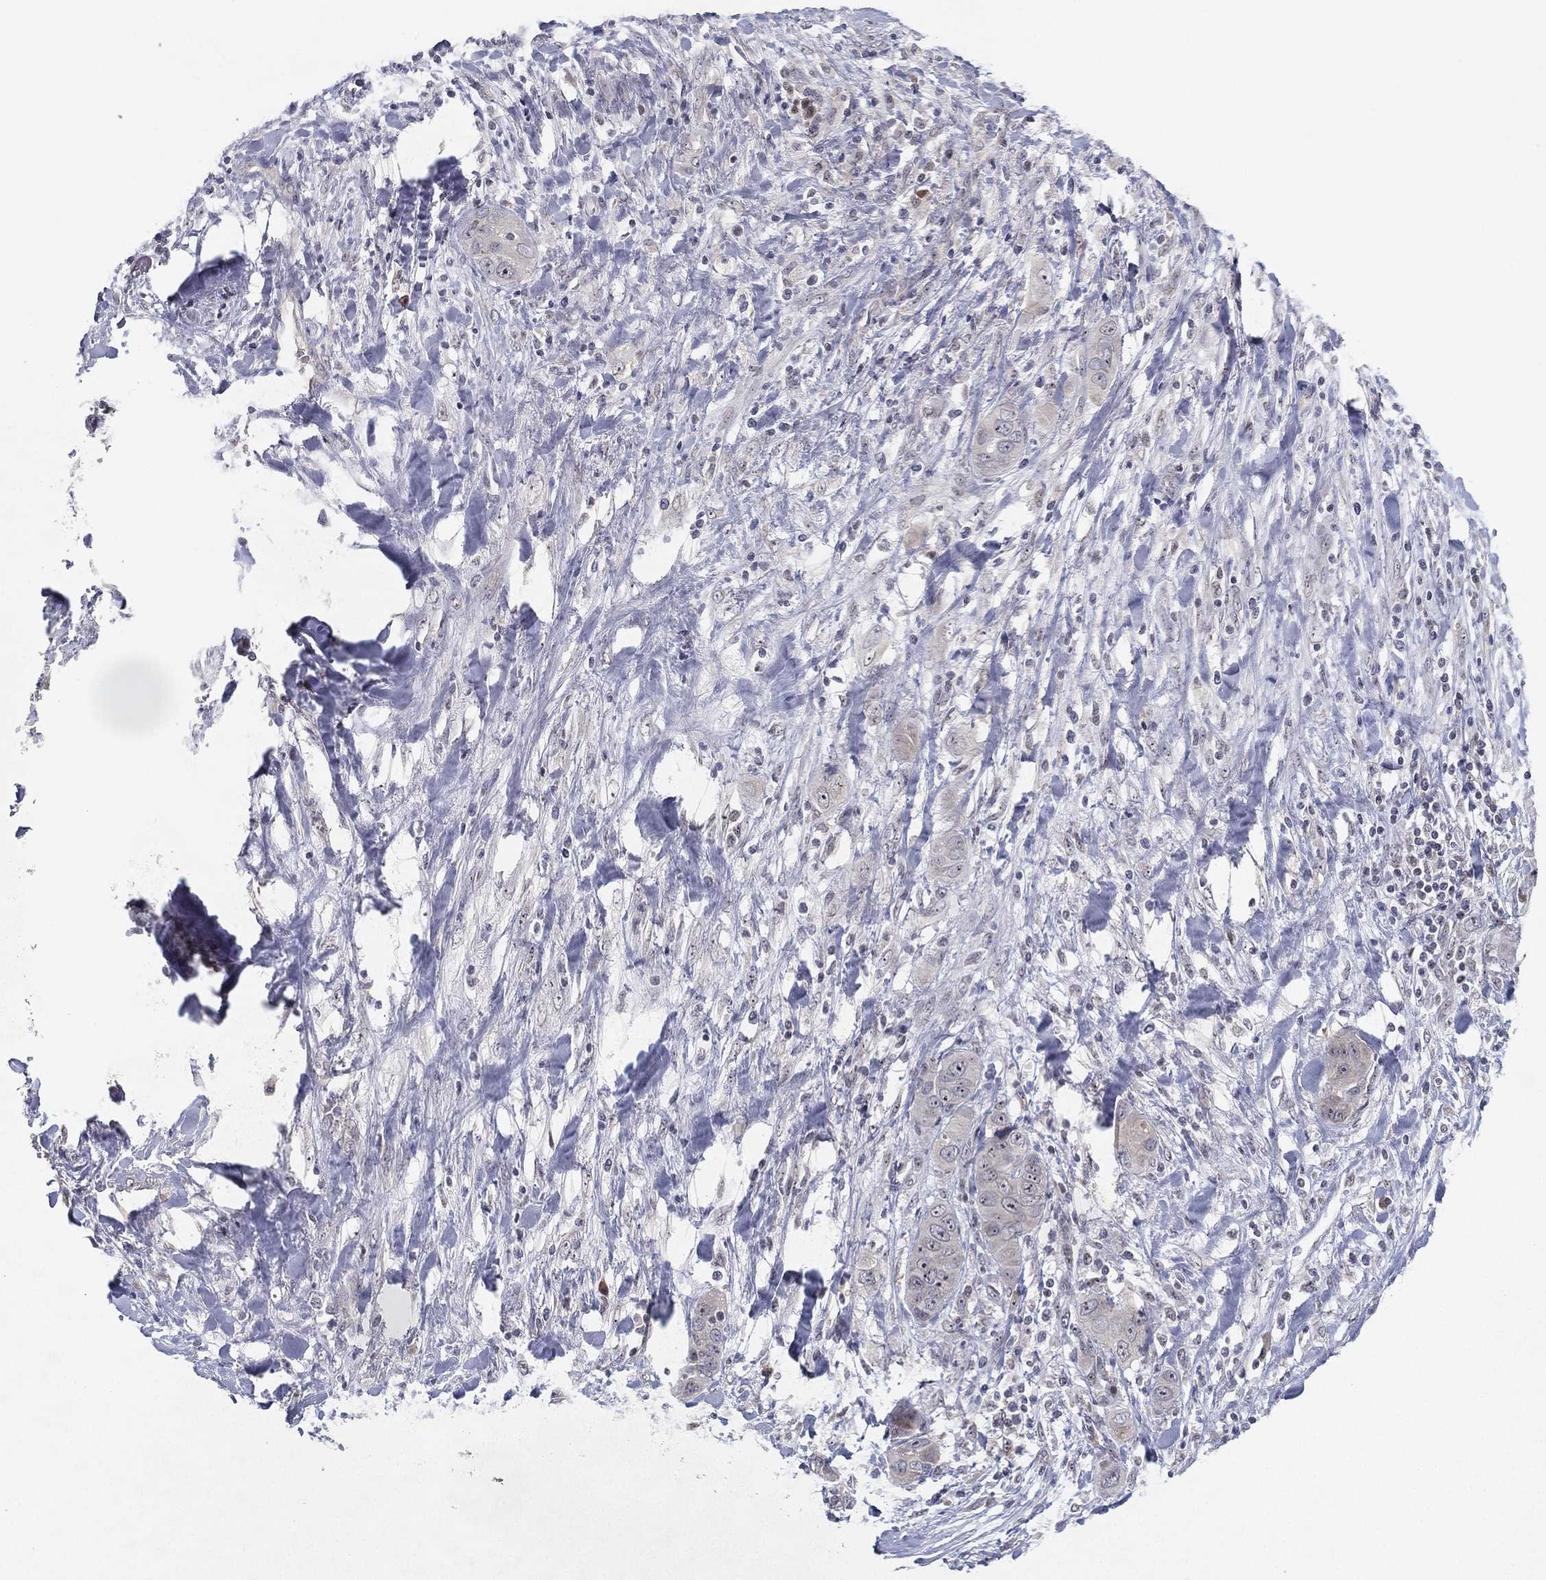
{"staining": {"intensity": "negative", "quantity": "none", "location": "none"}, "tissue": "liver cancer", "cell_type": "Tumor cells", "image_type": "cancer", "snomed": [{"axis": "morphology", "description": "Cholangiocarcinoma"}, {"axis": "topography", "description": "Liver"}], "caption": "A photomicrograph of liver cancer (cholangiocarcinoma) stained for a protein reveals no brown staining in tumor cells.", "gene": "MS4A8", "patient": {"sex": "female", "age": 52}}